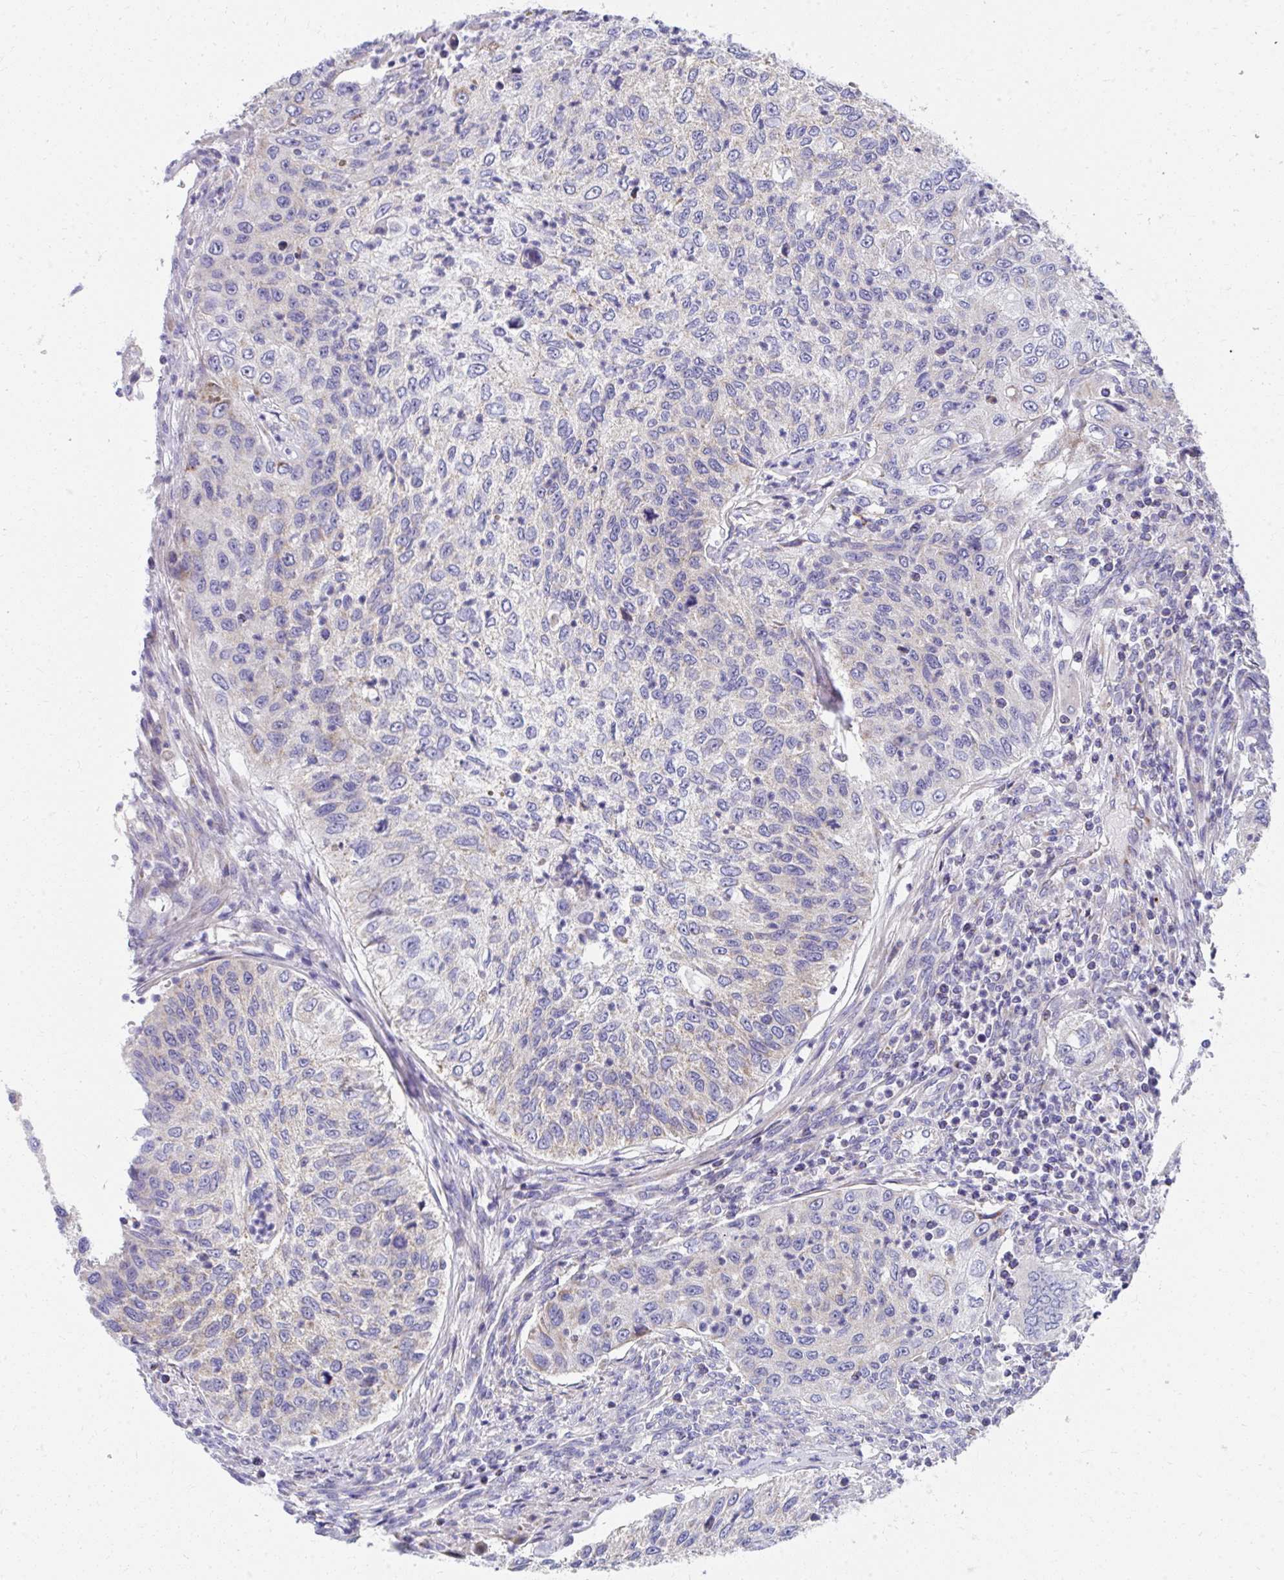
{"staining": {"intensity": "weak", "quantity": "<25%", "location": "cytoplasmic/membranous"}, "tissue": "urothelial cancer", "cell_type": "Tumor cells", "image_type": "cancer", "snomed": [{"axis": "morphology", "description": "Urothelial carcinoma, High grade"}, {"axis": "topography", "description": "Urinary bladder"}], "caption": "Photomicrograph shows no significant protein positivity in tumor cells of urothelial cancer.", "gene": "IL37", "patient": {"sex": "female", "age": 60}}